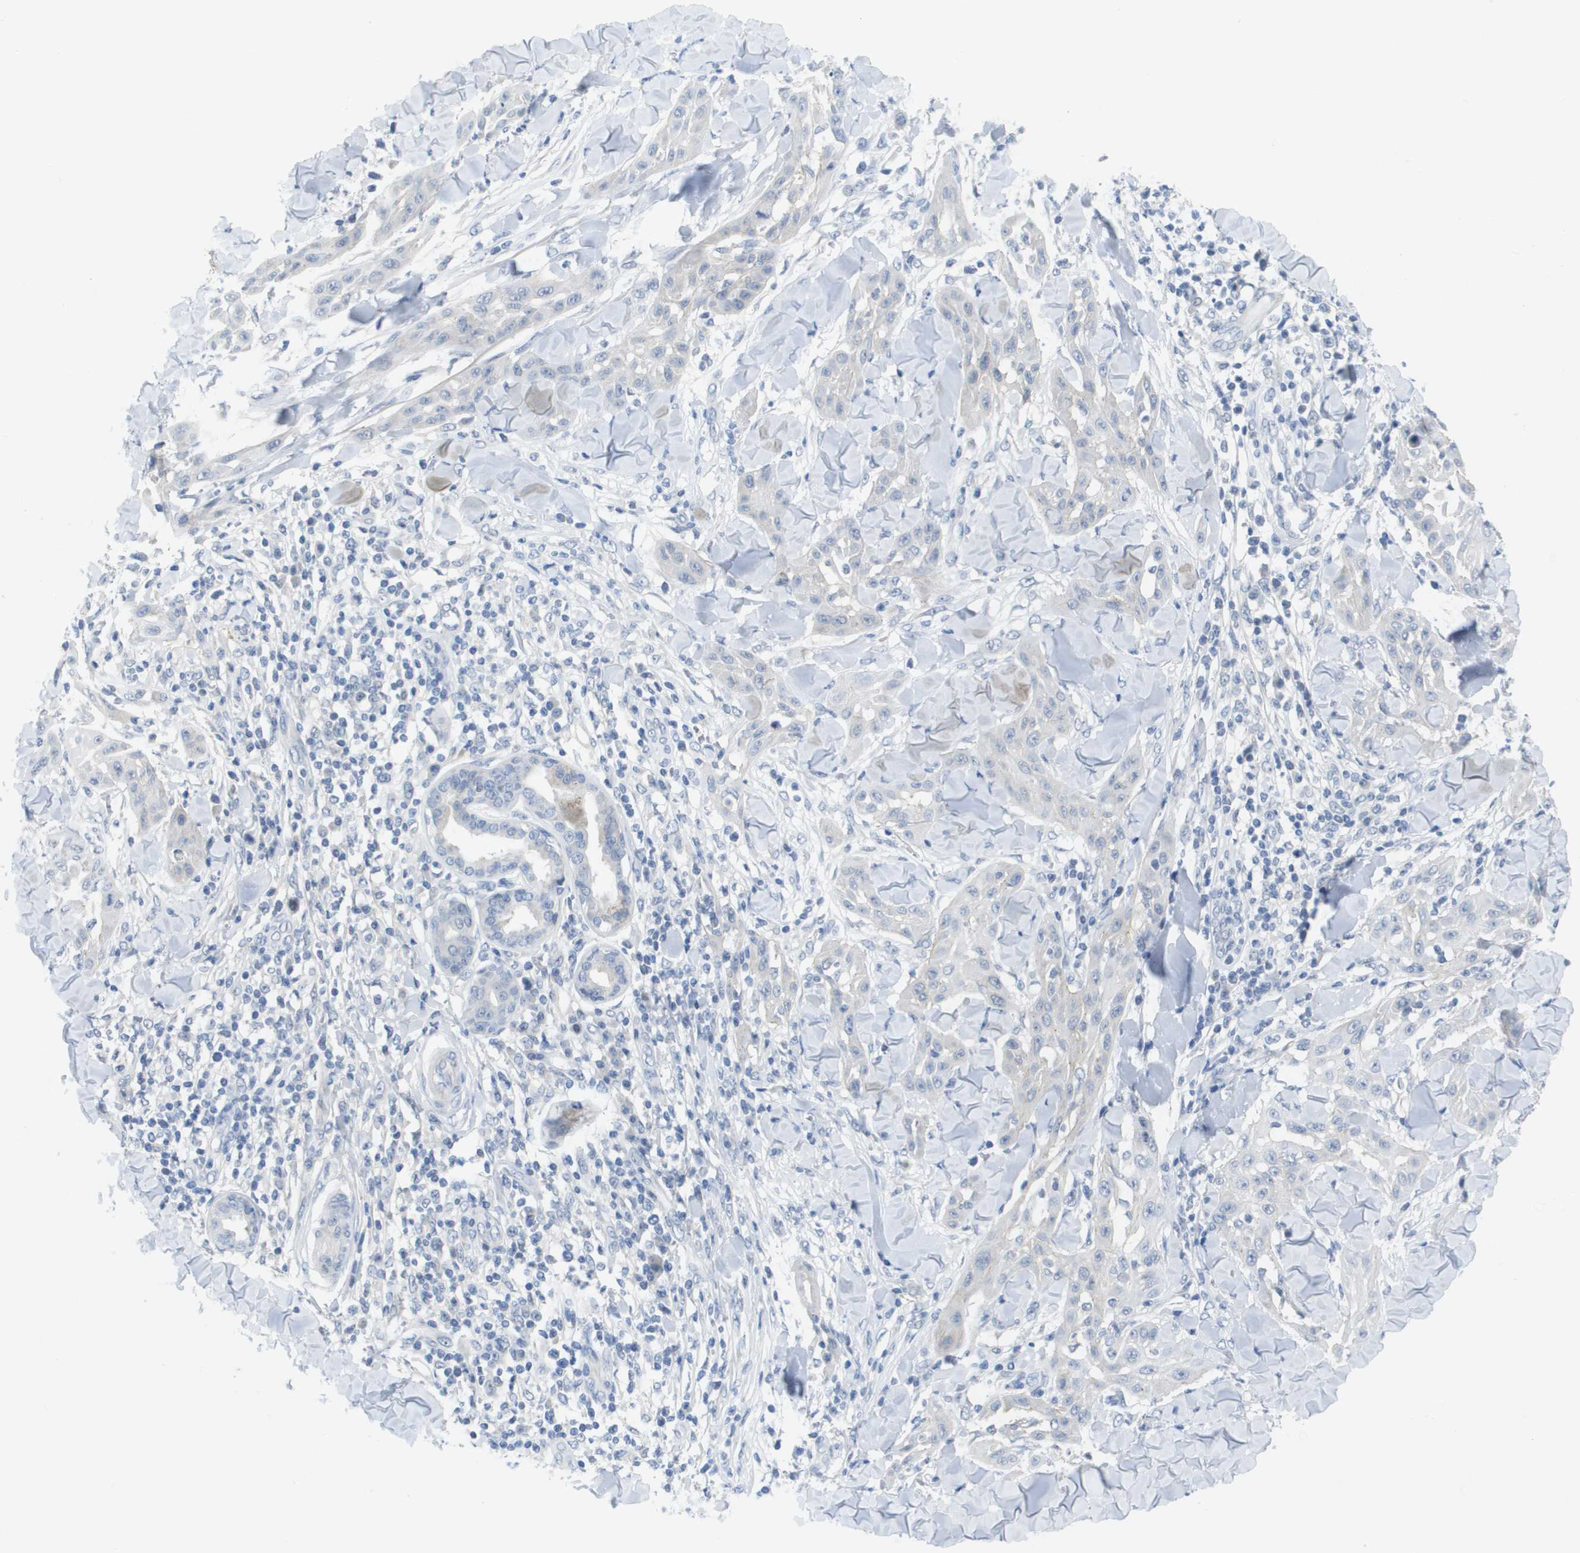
{"staining": {"intensity": "negative", "quantity": "none", "location": "none"}, "tissue": "skin cancer", "cell_type": "Tumor cells", "image_type": "cancer", "snomed": [{"axis": "morphology", "description": "Squamous cell carcinoma, NOS"}, {"axis": "topography", "description": "Skin"}], "caption": "Immunohistochemistry of human skin squamous cell carcinoma exhibits no expression in tumor cells.", "gene": "PDE4A", "patient": {"sex": "male", "age": 24}}